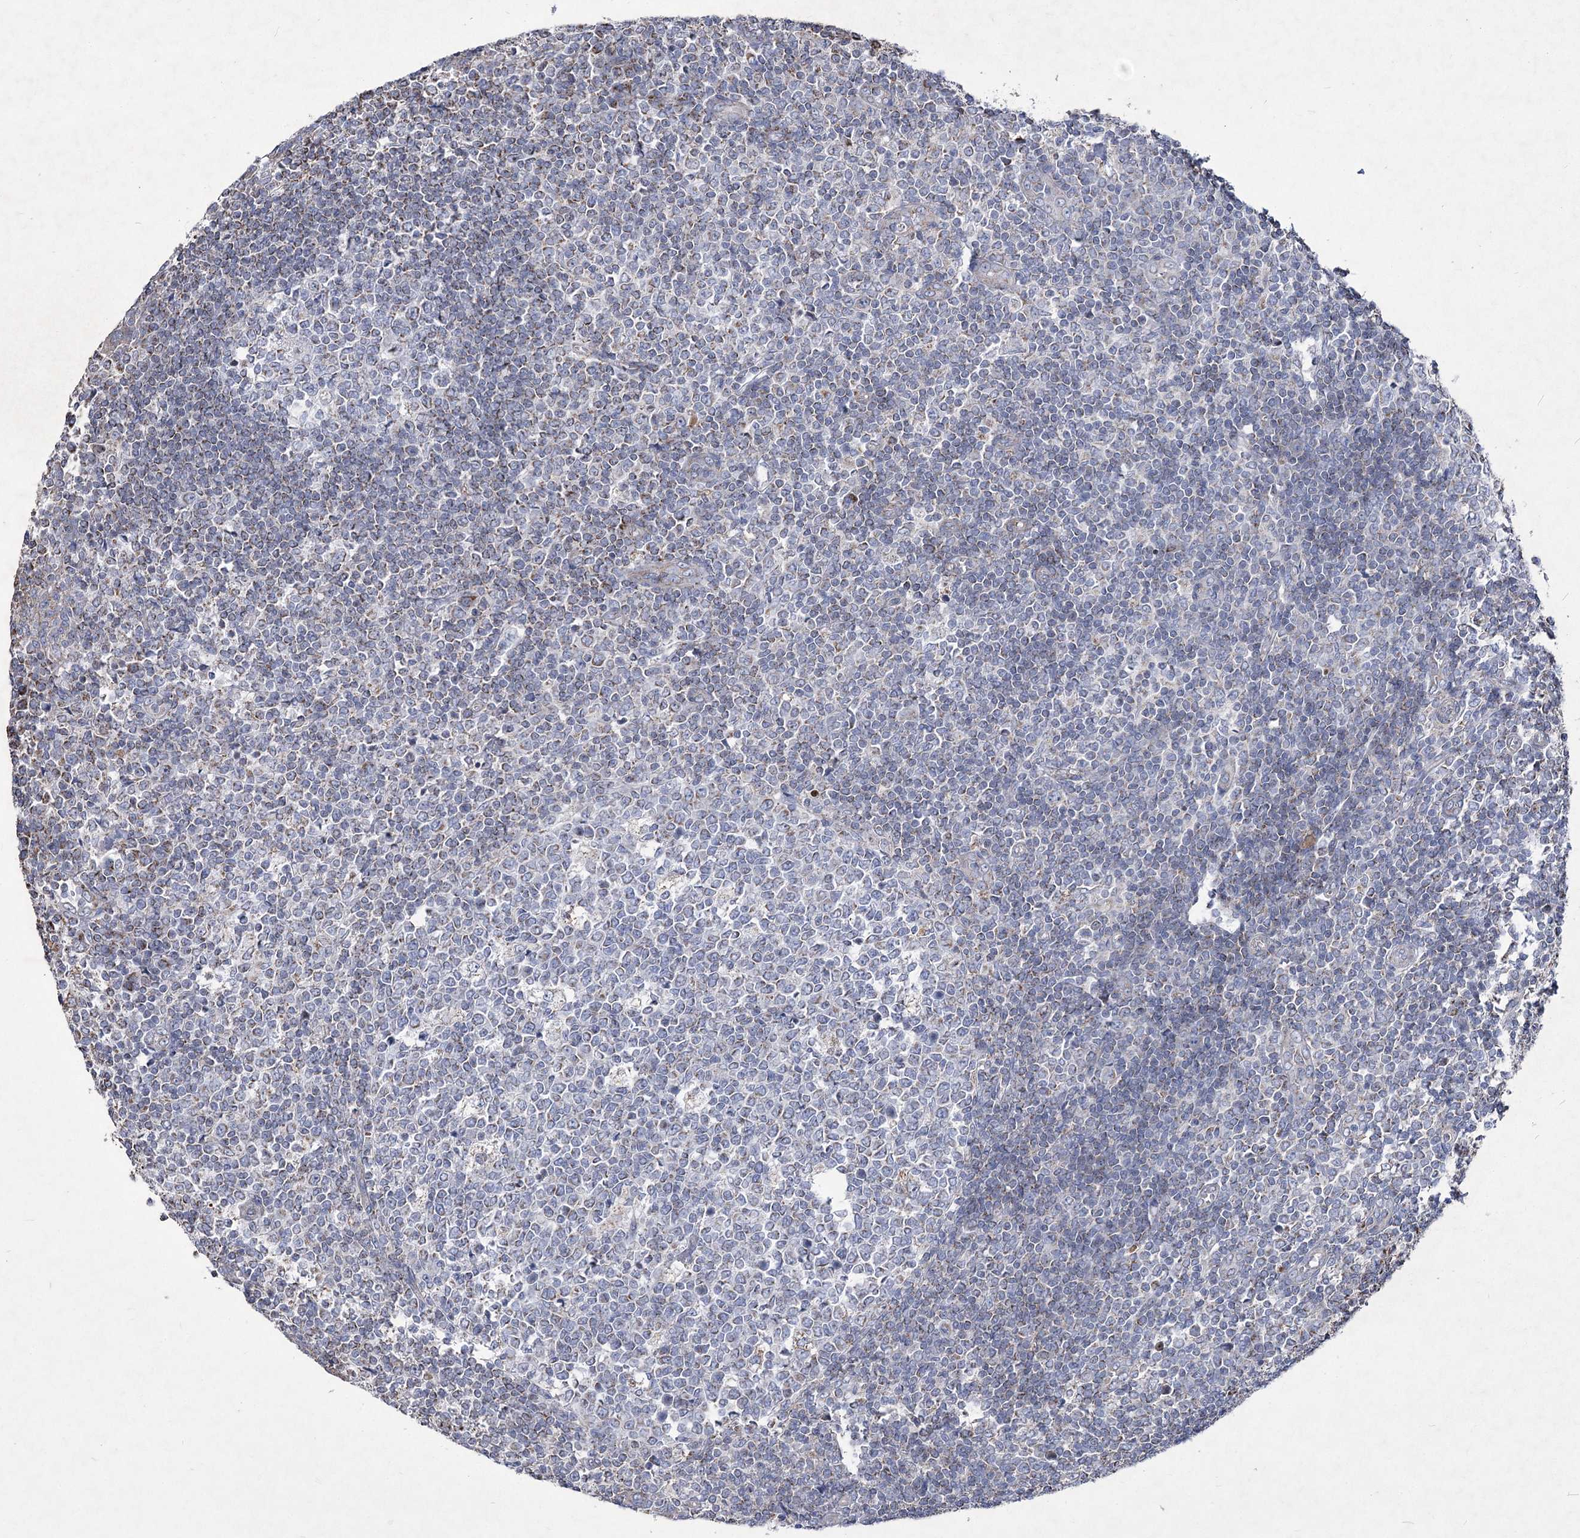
{"staining": {"intensity": "weak", "quantity": "25%-75%", "location": "cytoplasmic/membranous"}, "tissue": "tonsil", "cell_type": "Germinal center cells", "image_type": "normal", "snomed": [{"axis": "morphology", "description": "Normal tissue, NOS"}, {"axis": "topography", "description": "Tonsil"}], "caption": "This is an image of immunohistochemistry (IHC) staining of benign tonsil, which shows weak staining in the cytoplasmic/membranous of germinal center cells.", "gene": "PDHB", "patient": {"sex": "female", "age": 19}}